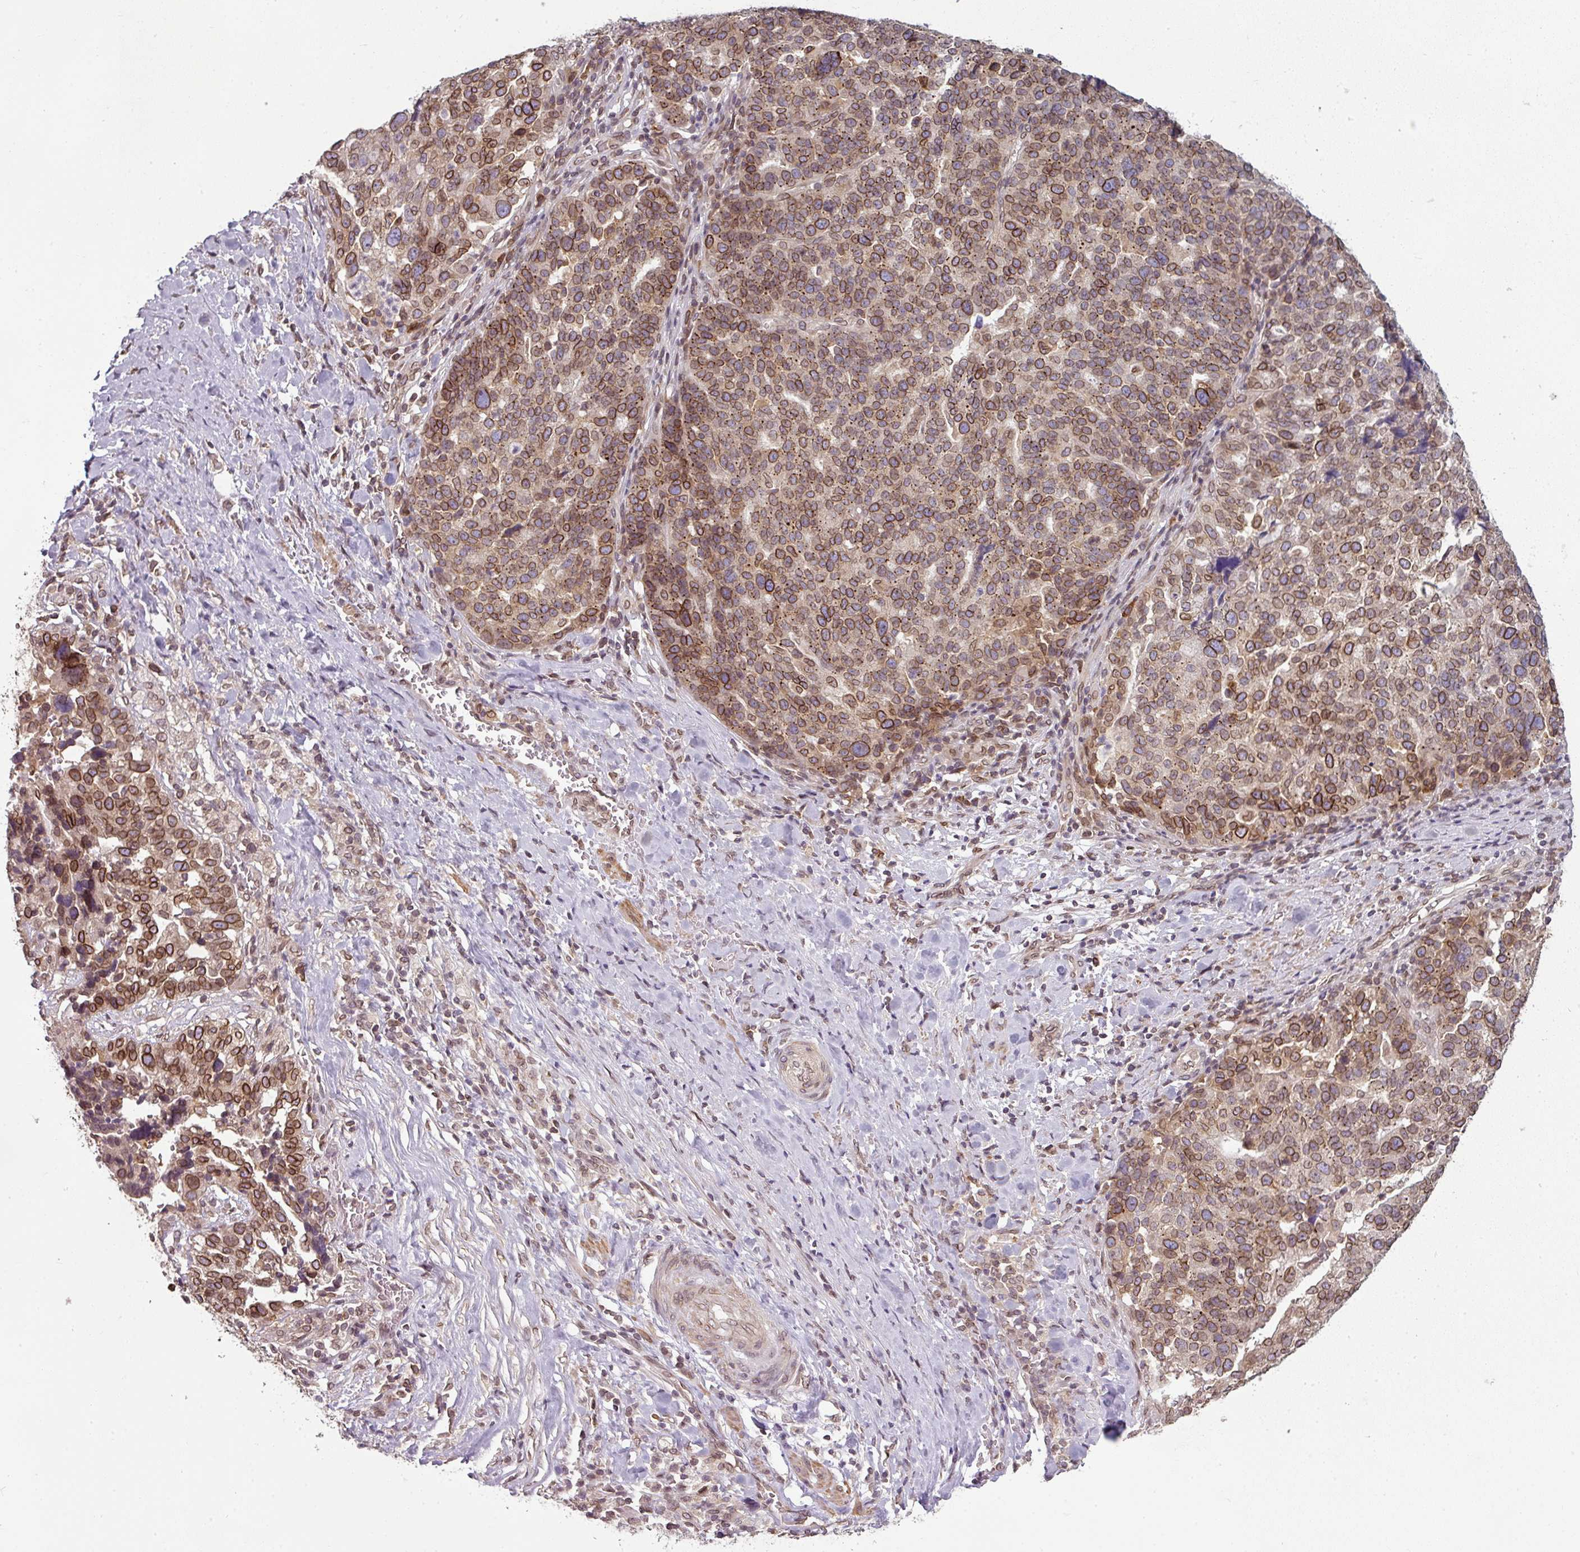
{"staining": {"intensity": "strong", "quantity": ">75%", "location": "cytoplasmic/membranous,nuclear"}, "tissue": "ovarian cancer", "cell_type": "Tumor cells", "image_type": "cancer", "snomed": [{"axis": "morphology", "description": "Cystadenocarcinoma, serous, NOS"}, {"axis": "topography", "description": "Ovary"}], "caption": "Ovarian cancer (serous cystadenocarcinoma) stained for a protein (brown) exhibits strong cytoplasmic/membranous and nuclear positive staining in approximately >75% of tumor cells.", "gene": "RANGAP1", "patient": {"sex": "female", "age": 59}}